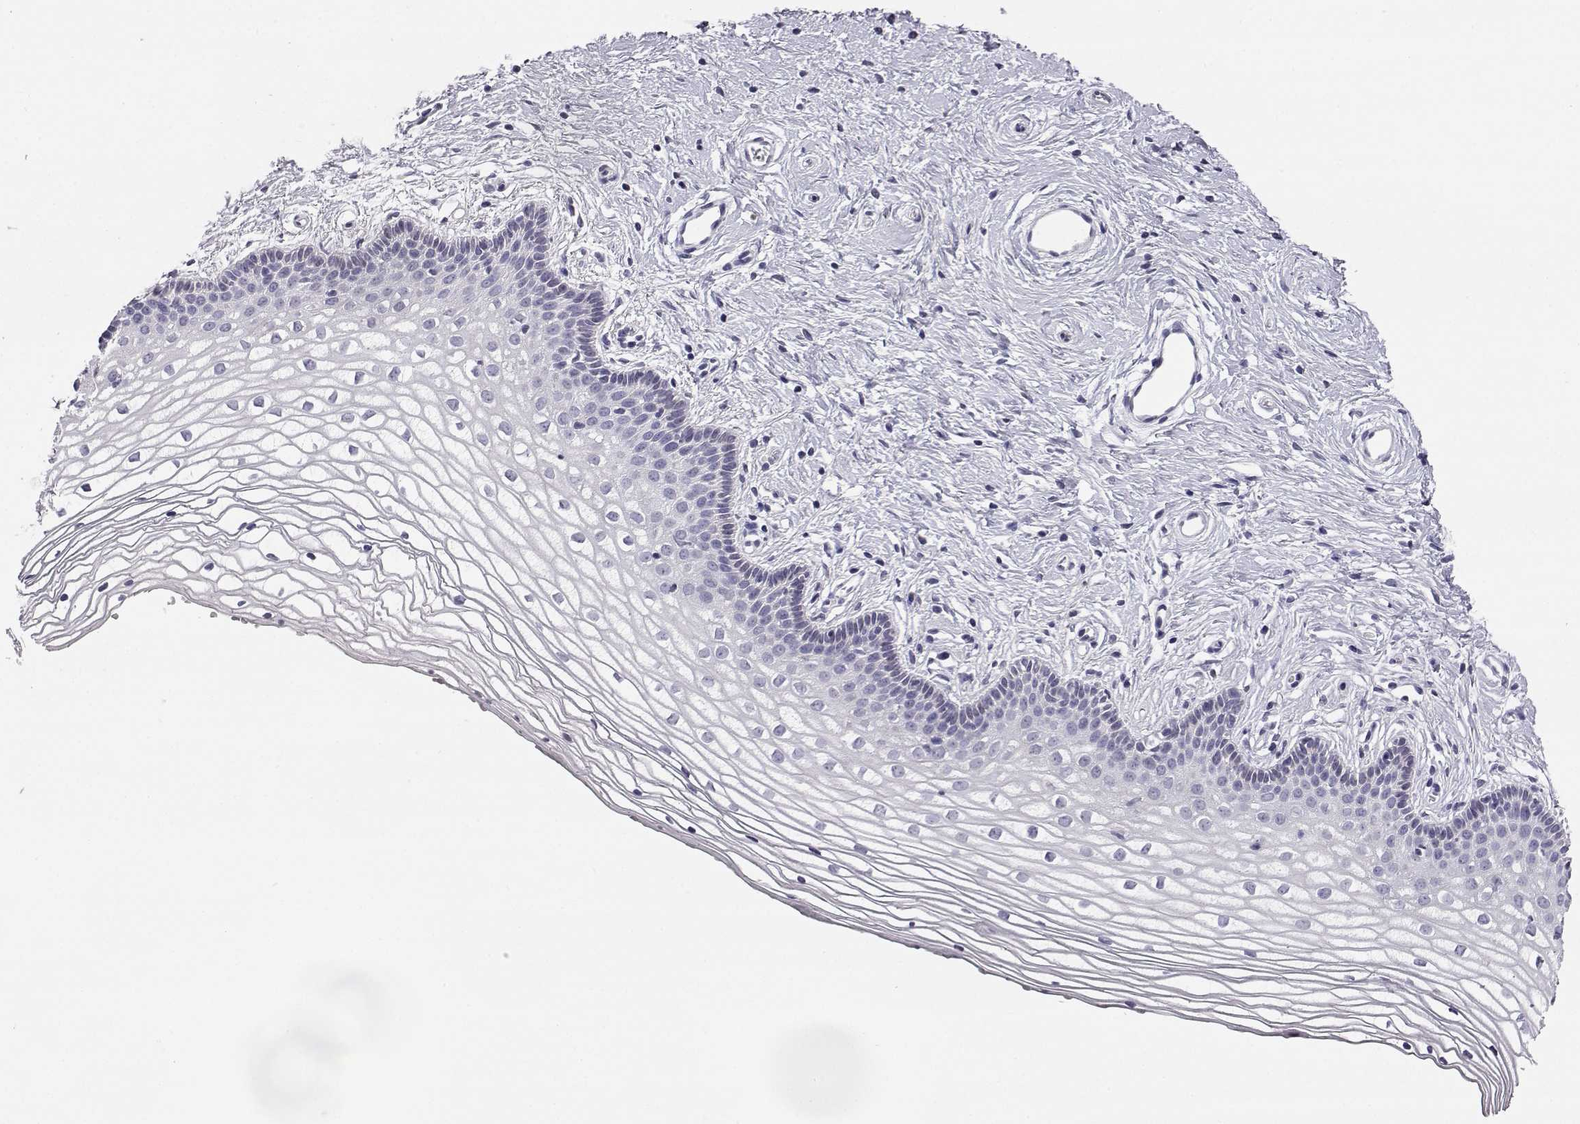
{"staining": {"intensity": "negative", "quantity": "none", "location": "none"}, "tissue": "vagina", "cell_type": "Squamous epithelial cells", "image_type": "normal", "snomed": [{"axis": "morphology", "description": "Normal tissue, NOS"}, {"axis": "topography", "description": "Vagina"}], "caption": "DAB immunohistochemical staining of normal human vagina demonstrates no significant expression in squamous epithelial cells. The staining is performed using DAB brown chromogen with nuclei counter-stained in using hematoxylin.", "gene": "AKR1B1", "patient": {"sex": "female", "age": 36}}